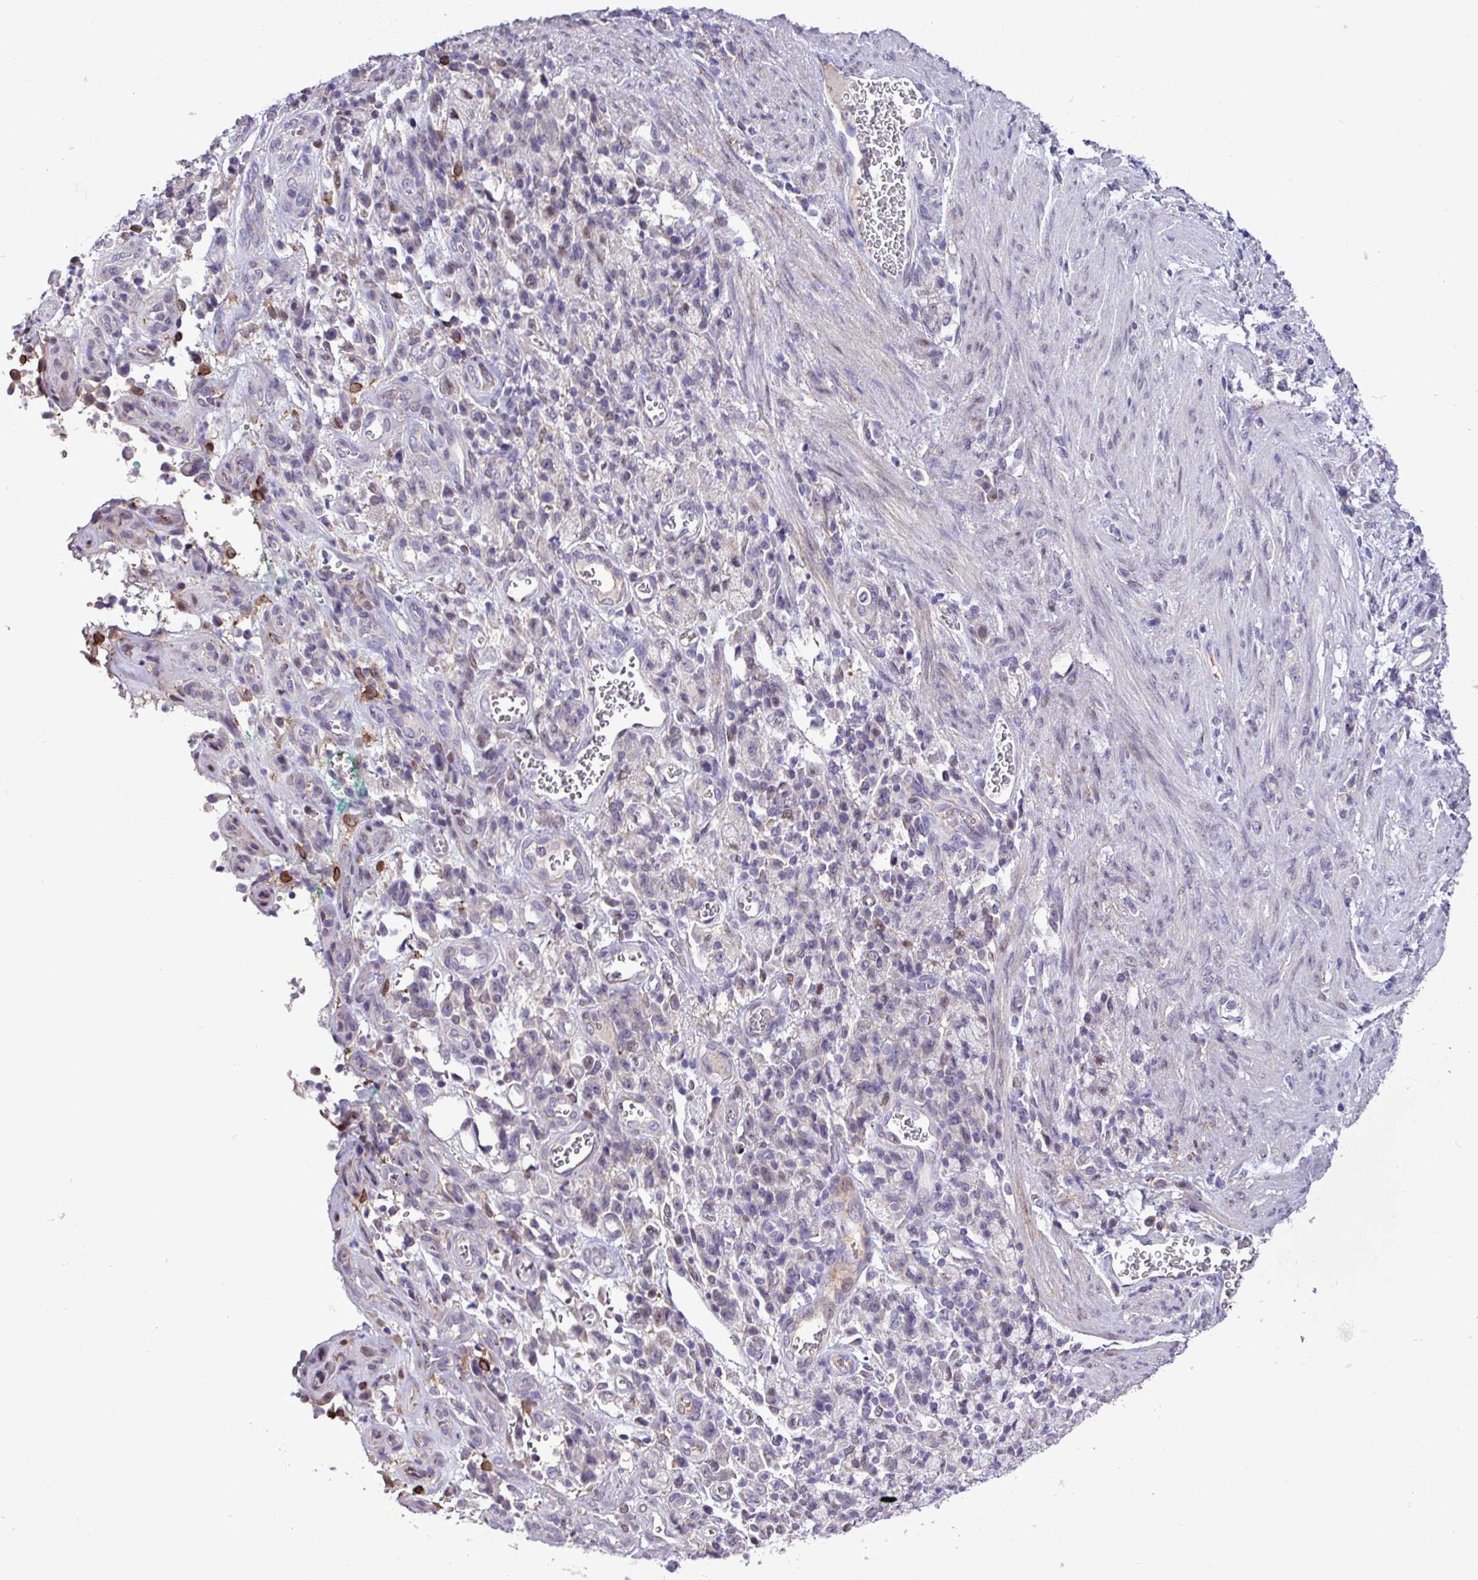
{"staining": {"intensity": "negative", "quantity": "none", "location": "none"}, "tissue": "stomach cancer", "cell_type": "Tumor cells", "image_type": "cancer", "snomed": [{"axis": "morphology", "description": "Adenocarcinoma, NOS"}, {"axis": "topography", "description": "Stomach"}], "caption": "An image of stomach adenocarcinoma stained for a protein exhibits no brown staining in tumor cells.", "gene": "RPP25L", "patient": {"sex": "male", "age": 77}}